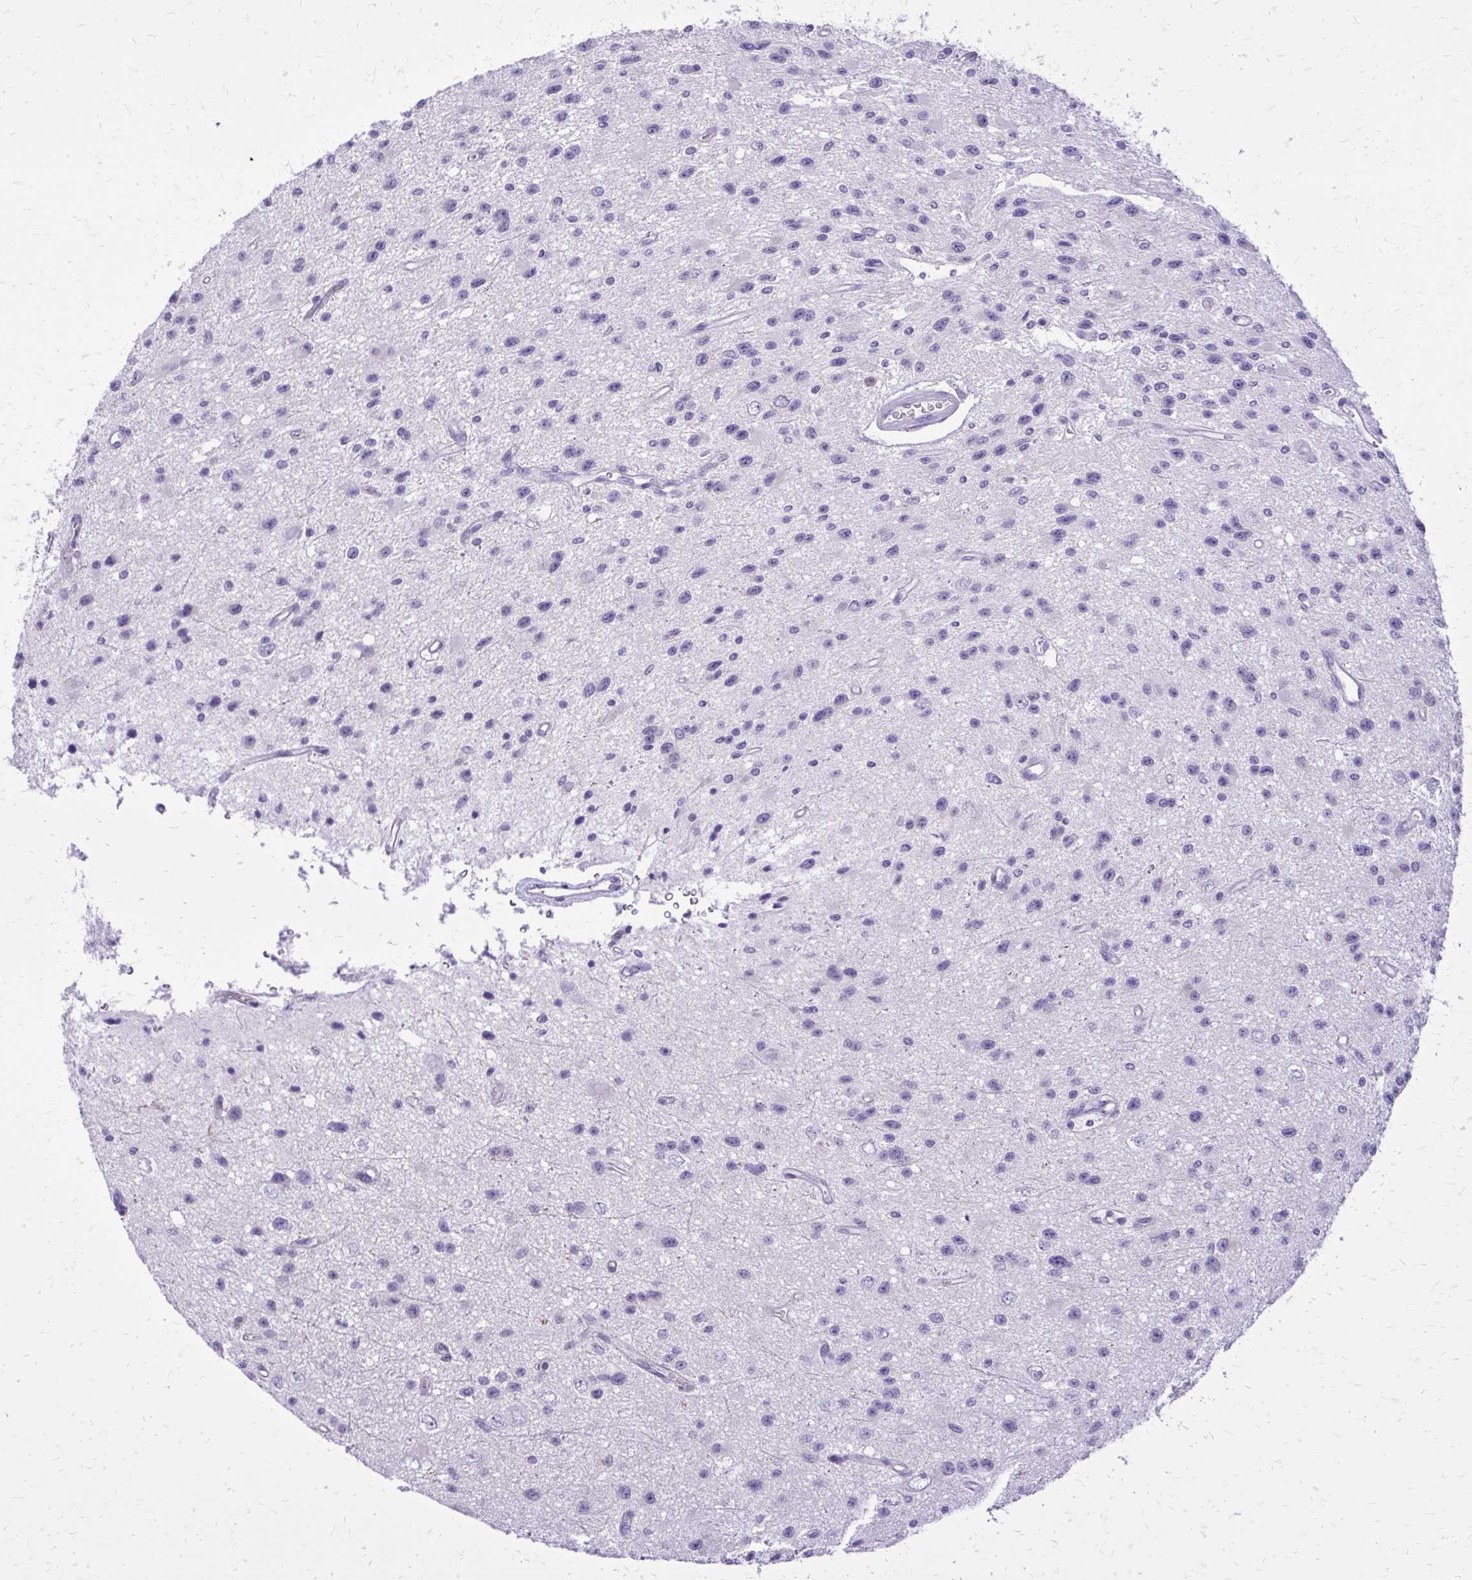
{"staining": {"intensity": "negative", "quantity": "none", "location": "none"}, "tissue": "glioma", "cell_type": "Tumor cells", "image_type": "cancer", "snomed": [{"axis": "morphology", "description": "Glioma, malignant, Low grade"}, {"axis": "topography", "description": "Brain"}], "caption": "Immunohistochemistry (IHC) of glioma demonstrates no expression in tumor cells.", "gene": "CAT", "patient": {"sex": "male", "age": 43}}